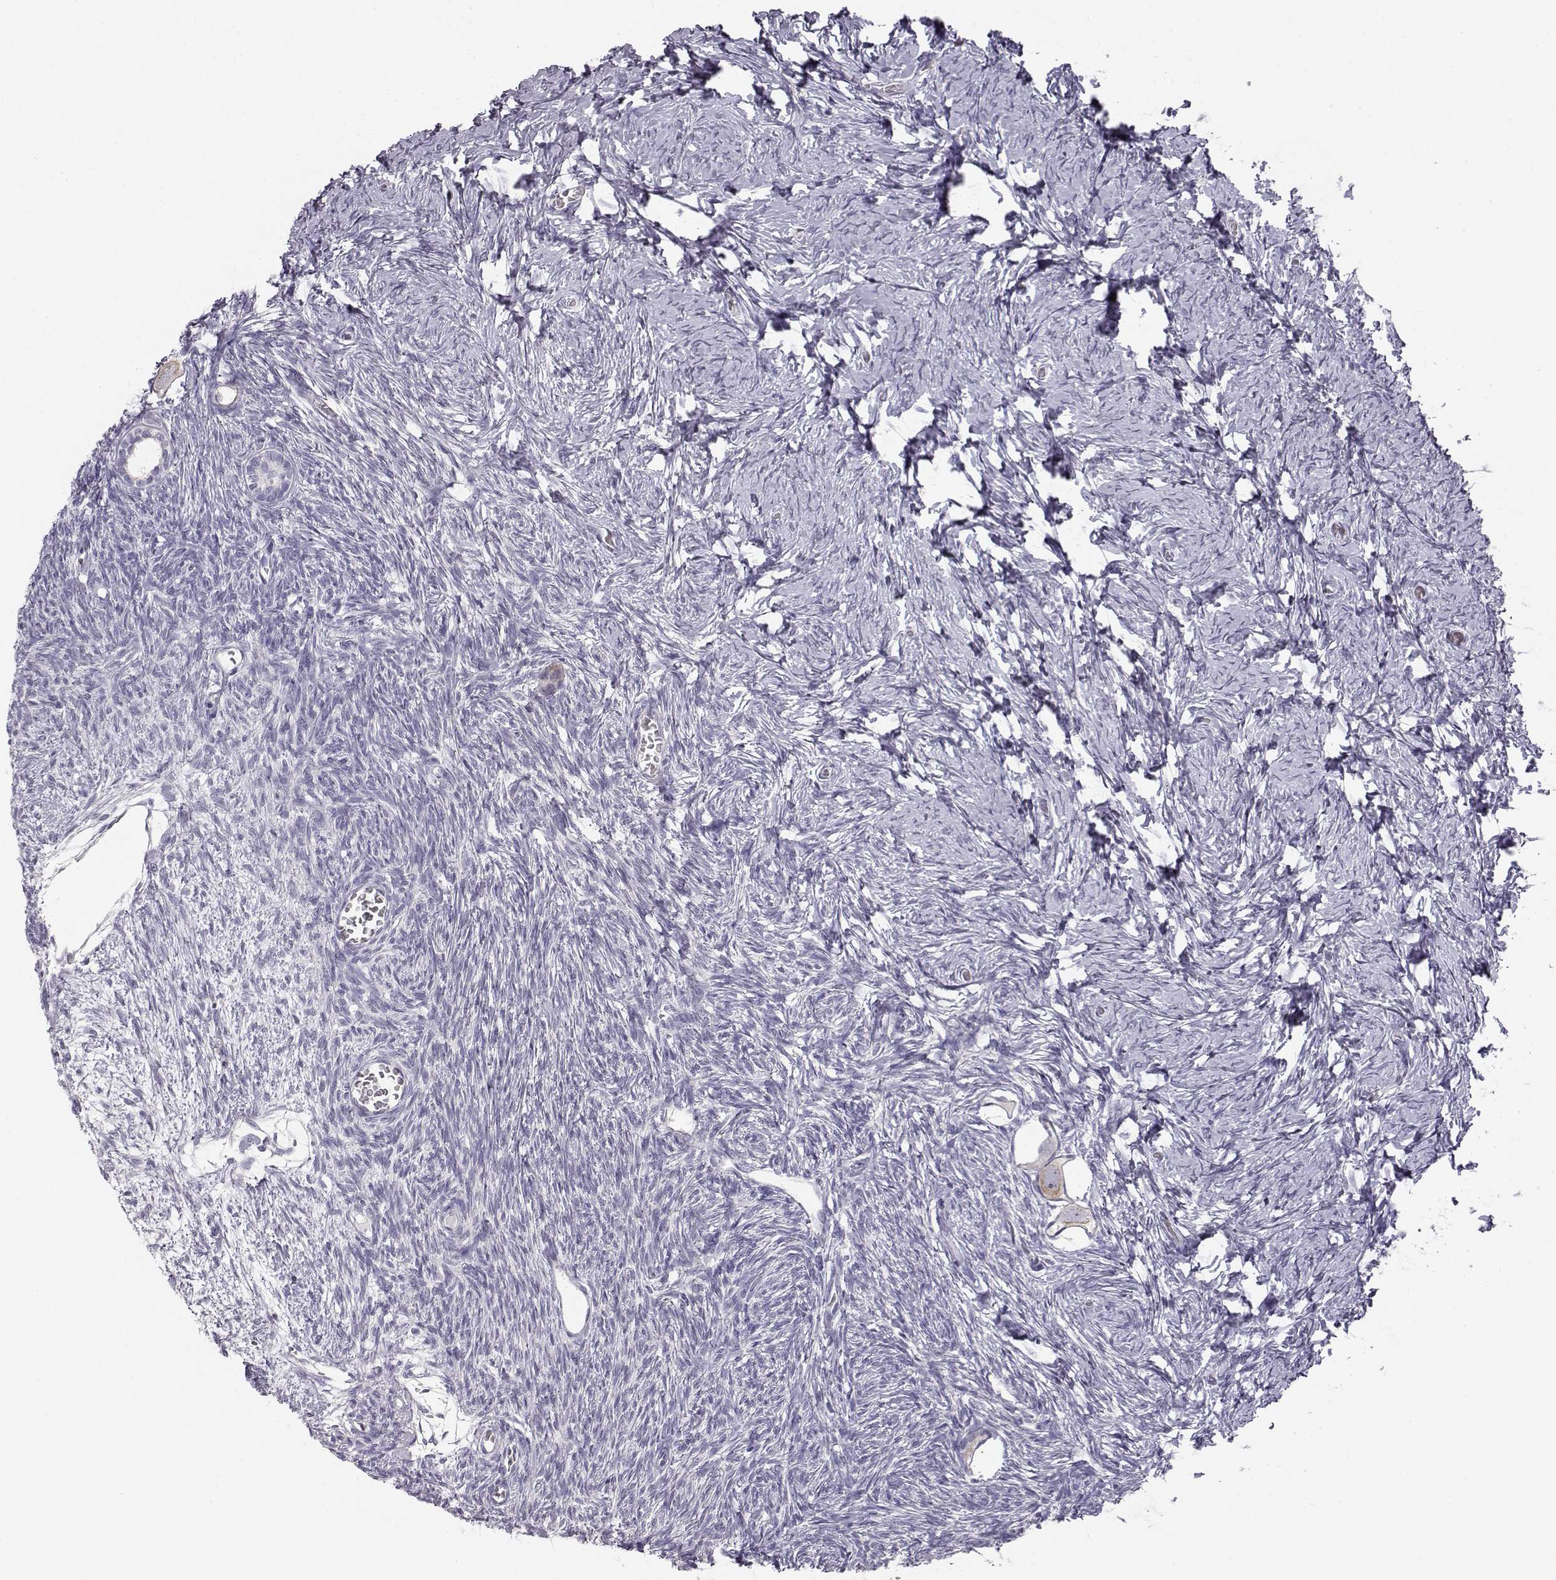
{"staining": {"intensity": "weak", "quantity": ">75%", "location": "cytoplasmic/membranous"}, "tissue": "ovary", "cell_type": "Follicle cells", "image_type": "normal", "snomed": [{"axis": "morphology", "description": "Normal tissue, NOS"}, {"axis": "topography", "description": "Ovary"}], "caption": "The micrograph reveals a brown stain indicating the presence of a protein in the cytoplasmic/membranous of follicle cells in ovary. The protein of interest is shown in brown color, while the nuclei are stained blue.", "gene": "MYCBPAP", "patient": {"sex": "female", "age": 27}}